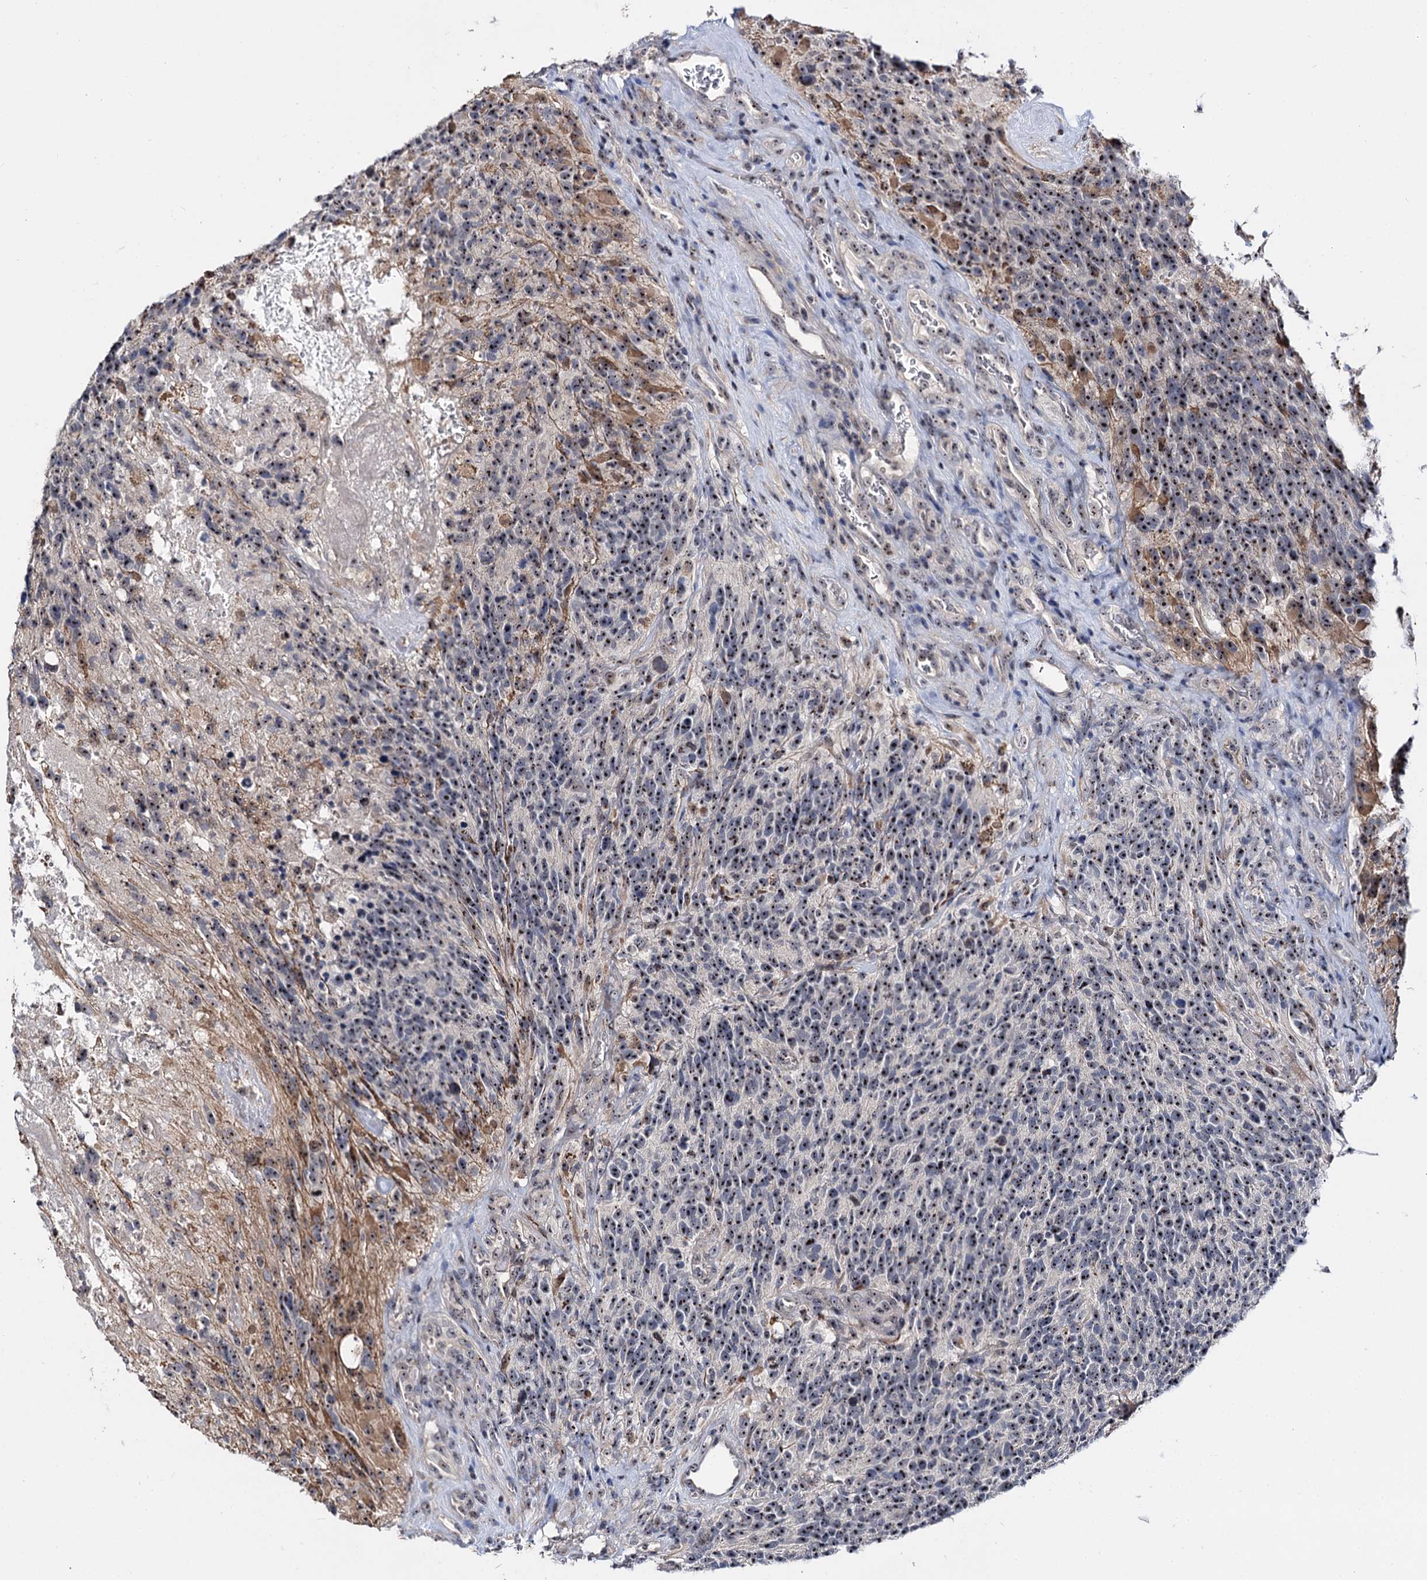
{"staining": {"intensity": "moderate", "quantity": ">75%", "location": "nuclear"}, "tissue": "glioma", "cell_type": "Tumor cells", "image_type": "cancer", "snomed": [{"axis": "morphology", "description": "Glioma, malignant, High grade"}, {"axis": "topography", "description": "Brain"}], "caption": "Moderate nuclear protein positivity is seen in about >75% of tumor cells in glioma.", "gene": "SUPT20H", "patient": {"sex": "male", "age": 76}}